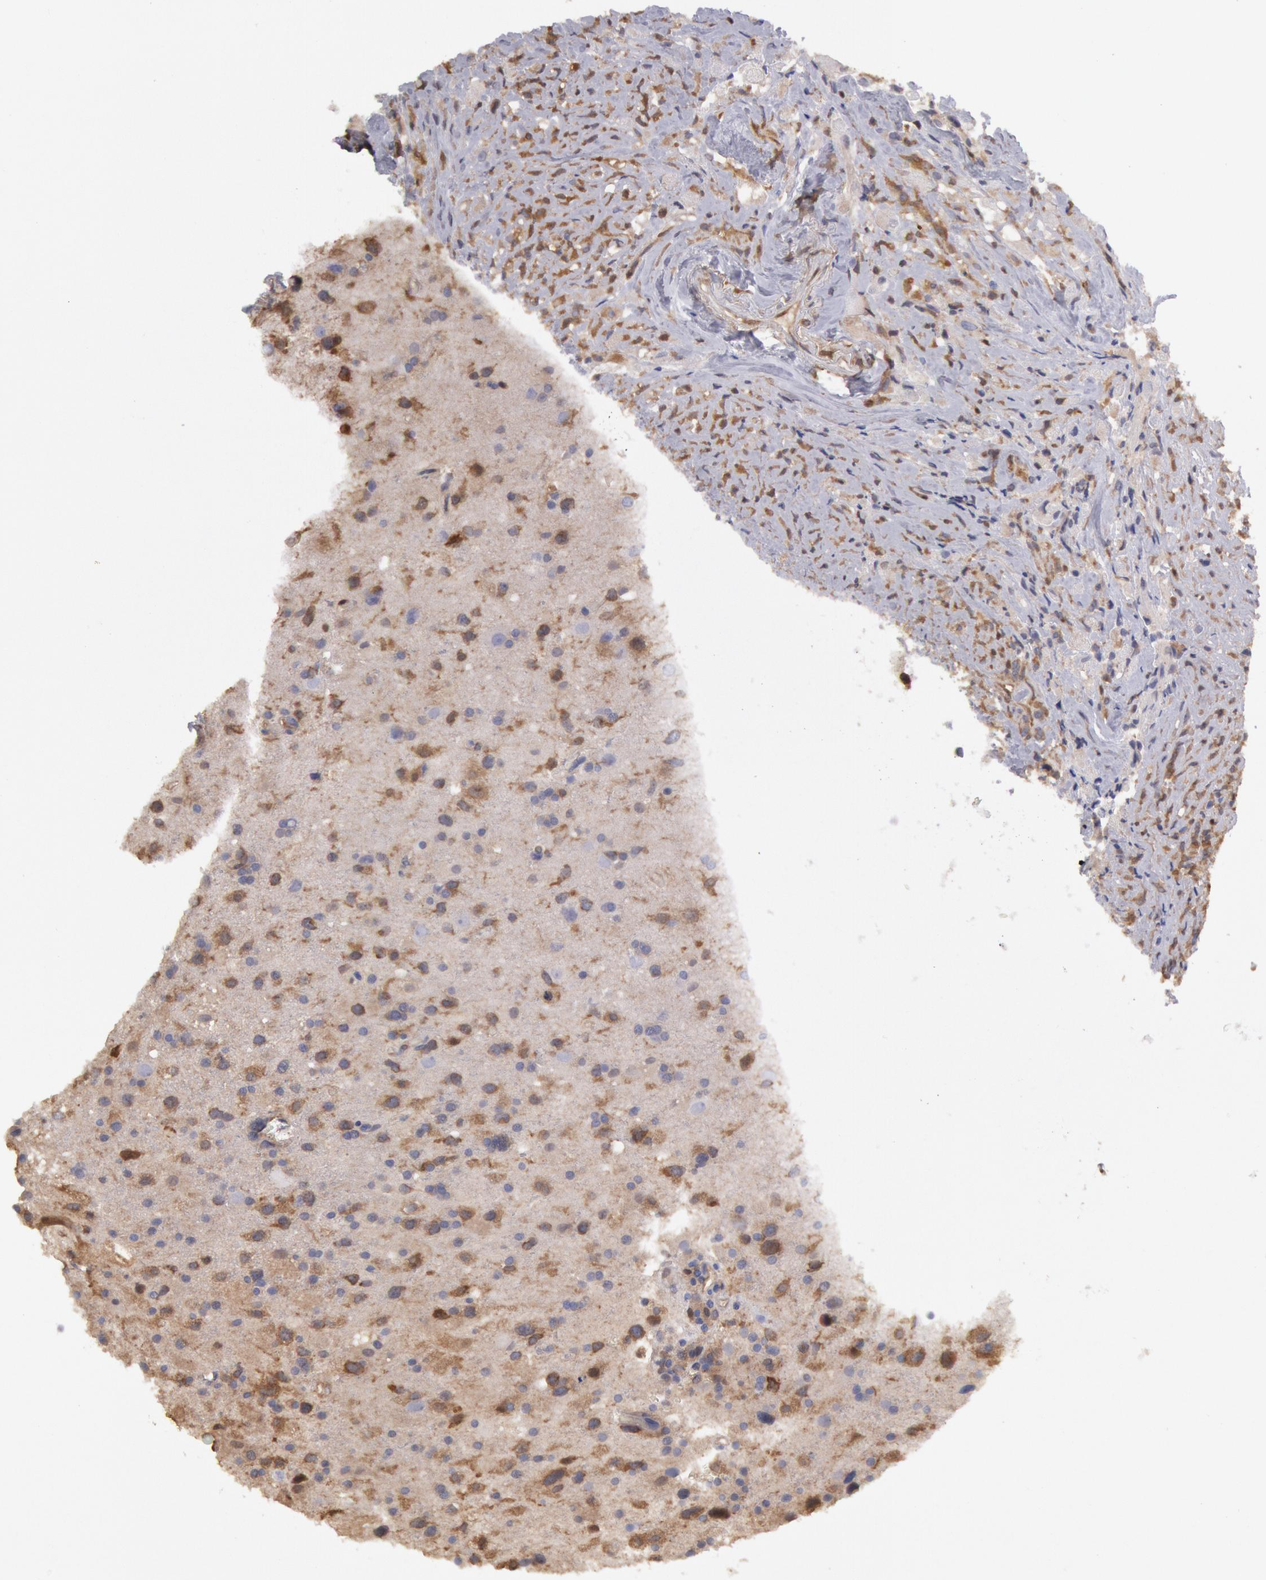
{"staining": {"intensity": "moderate", "quantity": "25%-75%", "location": "cytoplasmic/membranous"}, "tissue": "glioma", "cell_type": "Tumor cells", "image_type": "cancer", "snomed": [{"axis": "morphology", "description": "Glioma, malignant, High grade"}, {"axis": "topography", "description": "Brain"}], "caption": "A high-resolution histopathology image shows immunohistochemistry (IHC) staining of malignant glioma (high-grade), which shows moderate cytoplasmic/membranous positivity in about 25%-75% of tumor cells.", "gene": "CCDC50", "patient": {"sex": "male", "age": 48}}